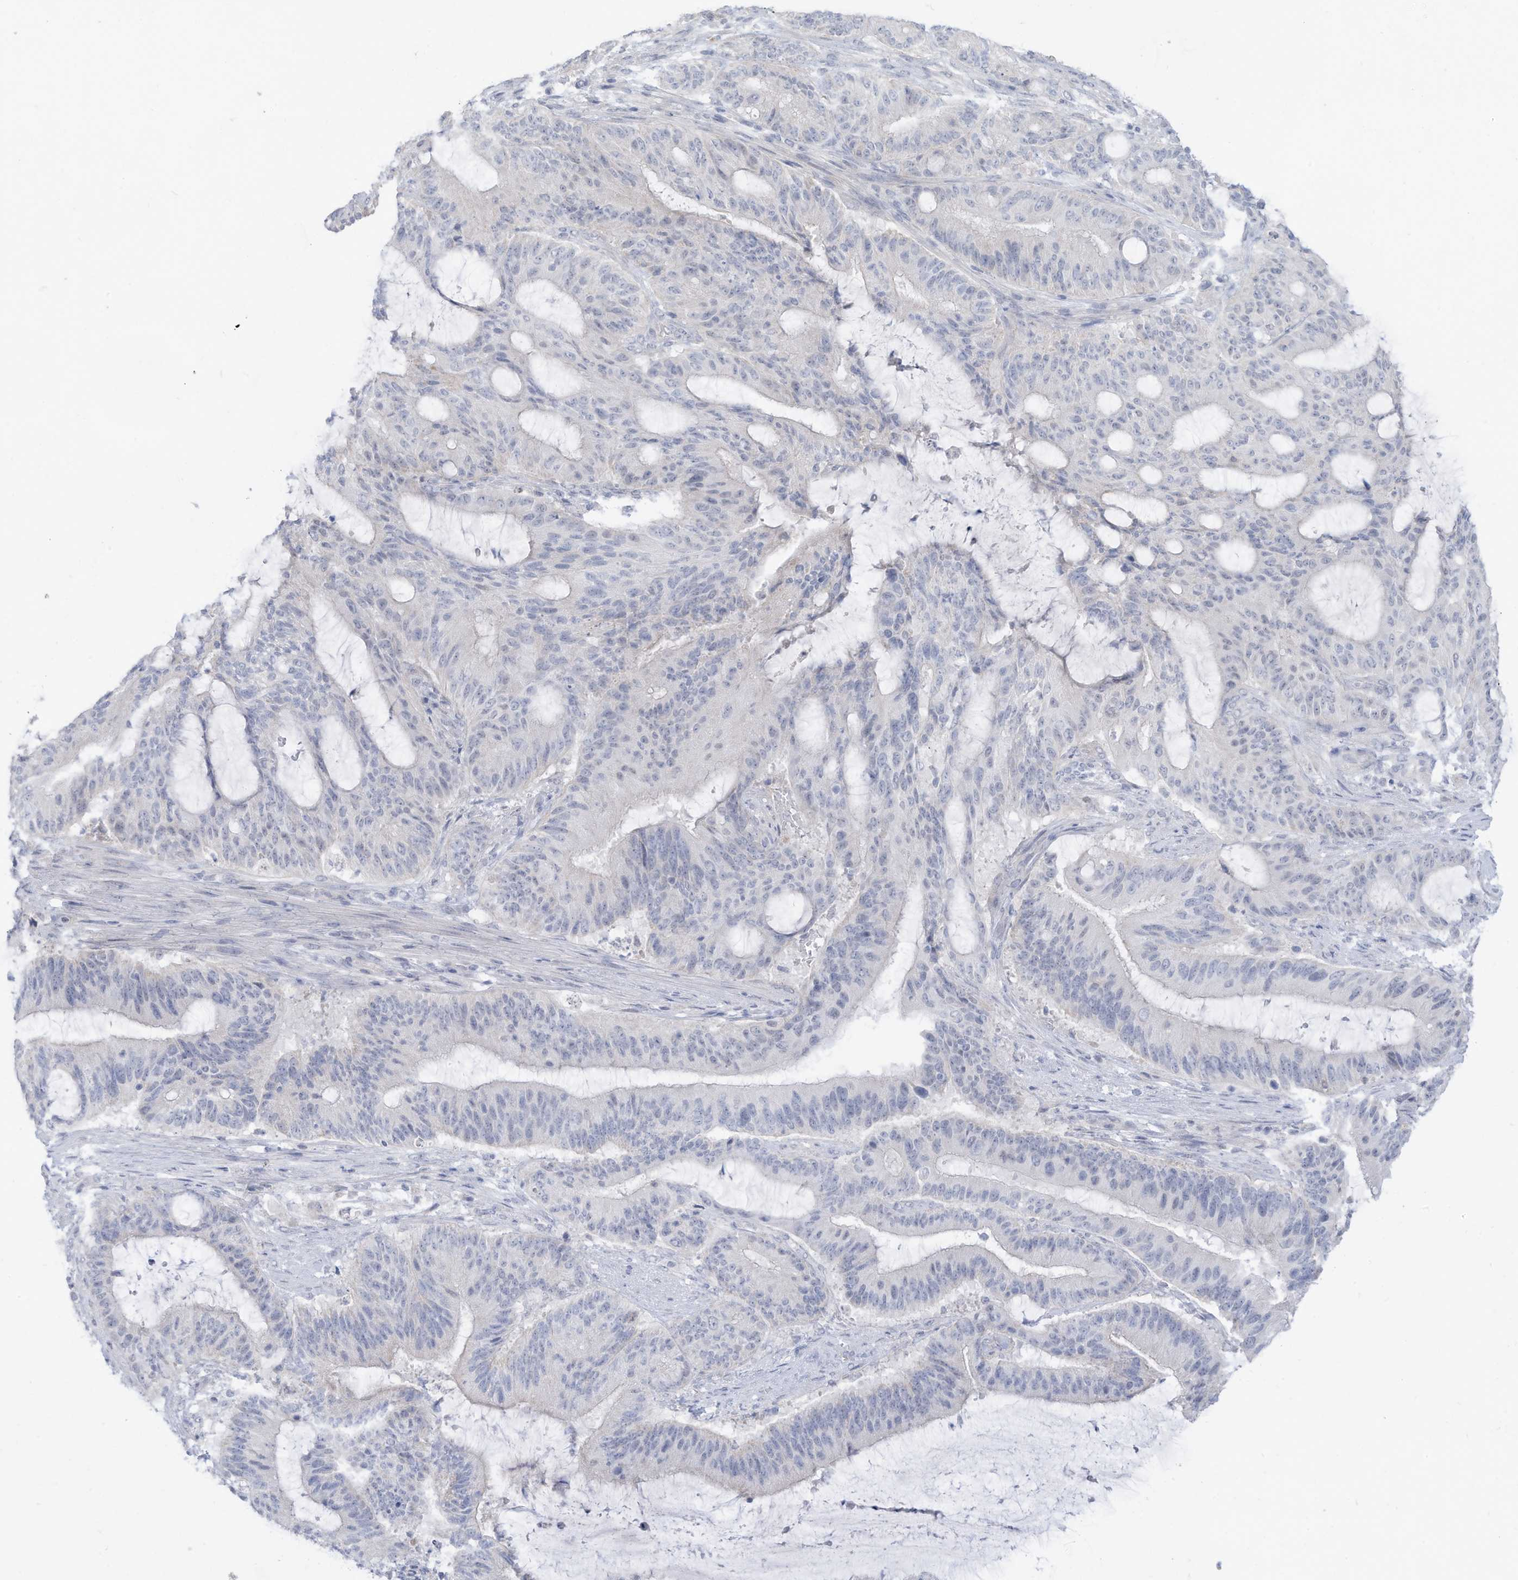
{"staining": {"intensity": "negative", "quantity": "none", "location": "none"}, "tissue": "liver cancer", "cell_type": "Tumor cells", "image_type": "cancer", "snomed": [{"axis": "morphology", "description": "Normal tissue, NOS"}, {"axis": "morphology", "description": "Cholangiocarcinoma"}, {"axis": "topography", "description": "Liver"}, {"axis": "topography", "description": "Peripheral nerve tissue"}], "caption": "IHC image of human cholangiocarcinoma (liver) stained for a protein (brown), which reveals no expression in tumor cells. Brightfield microscopy of immunohistochemistry stained with DAB (3,3'-diaminobenzidine) (brown) and hematoxylin (blue), captured at high magnification.", "gene": "OGT", "patient": {"sex": "female", "age": 73}}